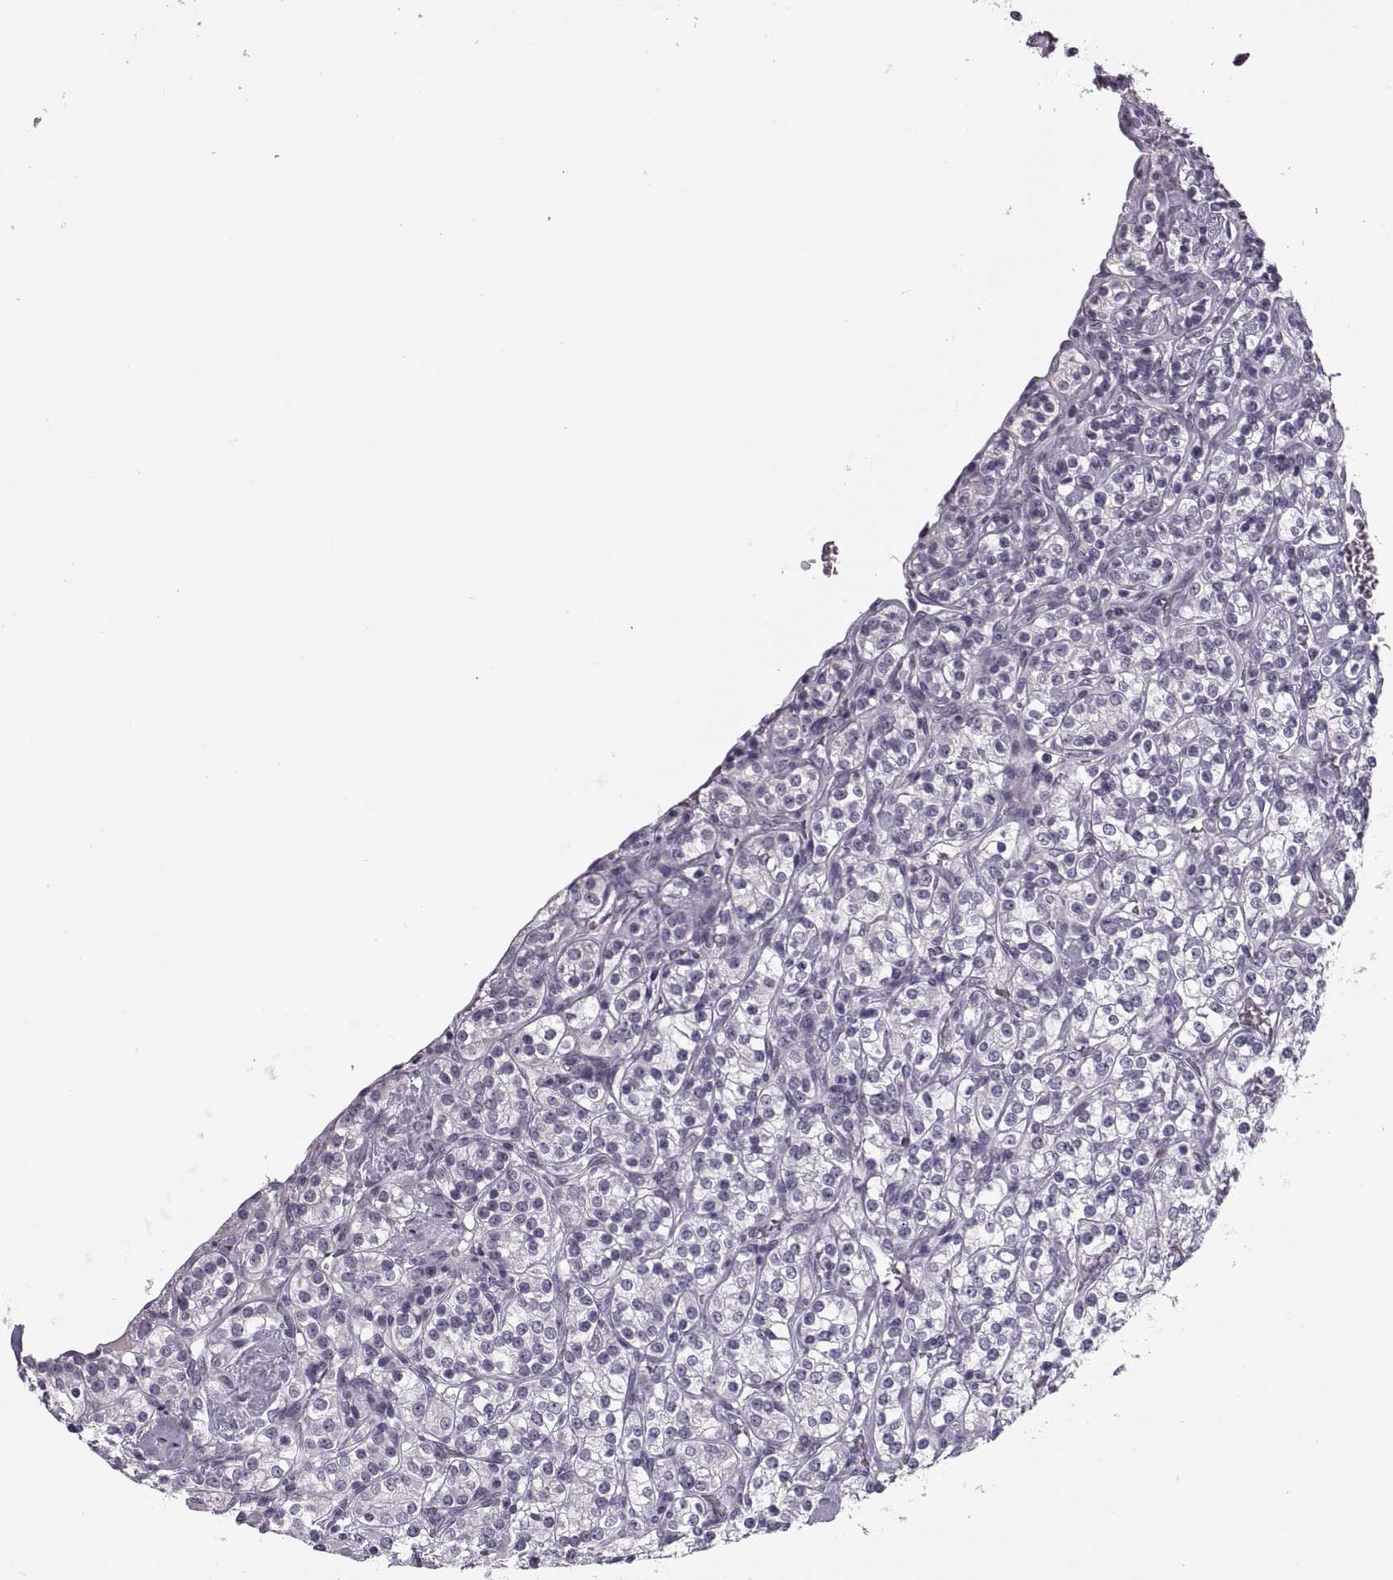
{"staining": {"intensity": "negative", "quantity": "none", "location": "none"}, "tissue": "renal cancer", "cell_type": "Tumor cells", "image_type": "cancer", "snomed": [{"axis": "morphology", "description": "Adenocarcinoma, NOS"}, {"axis": "topography", "description": "Kidney"}], "caption": "Tumor cells are negative for brown protein staining in adenocarcinoma (renal).", "gene": "PAGE5", "patient": {"sex": "male", "age": 77}}